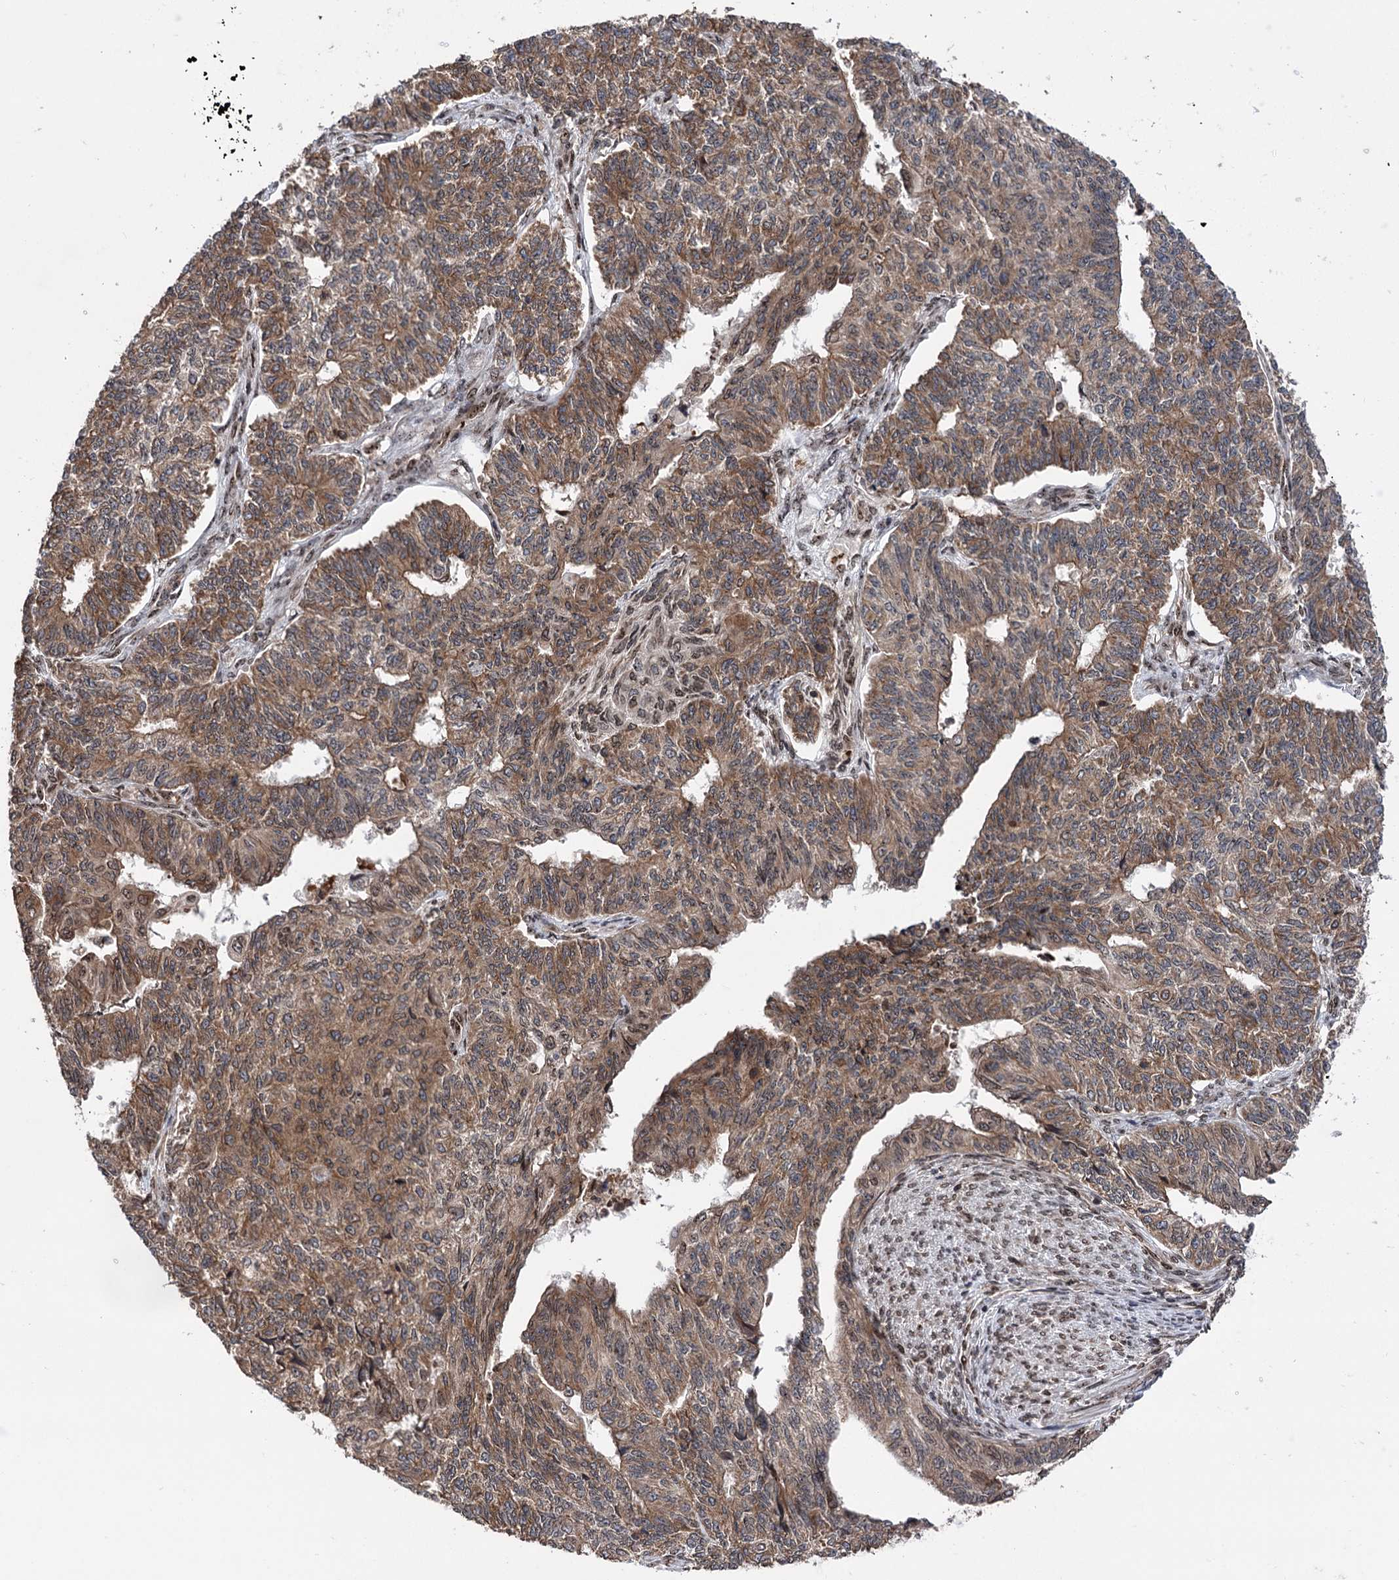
{"staining": {"intensity": "moderate", "quantity": ">75%", "location": "cytoplasmic/membranous"}, "tissue": "endometrial cancer", "cell_type": "Tumor cells", "image_type": "cancer", "snomed": [{"axis": "morphology", "description": "Adenocarcinoma, NOS"}, {"axis": "topography", "description": "Endometrium"}], "caption": "High-magnification brightfield microscopy of endometrial adenocarcinoma stained with DAB (3,3'-diaminobenzidine) (brown) and counterstained with hematoxylin (blue). tumor cells exhibit moderate cytoplasmic/membranous staining is seen in about>75% of cells.", "gene": "MESD", "patient": {"sex": "female", "age": 32}}